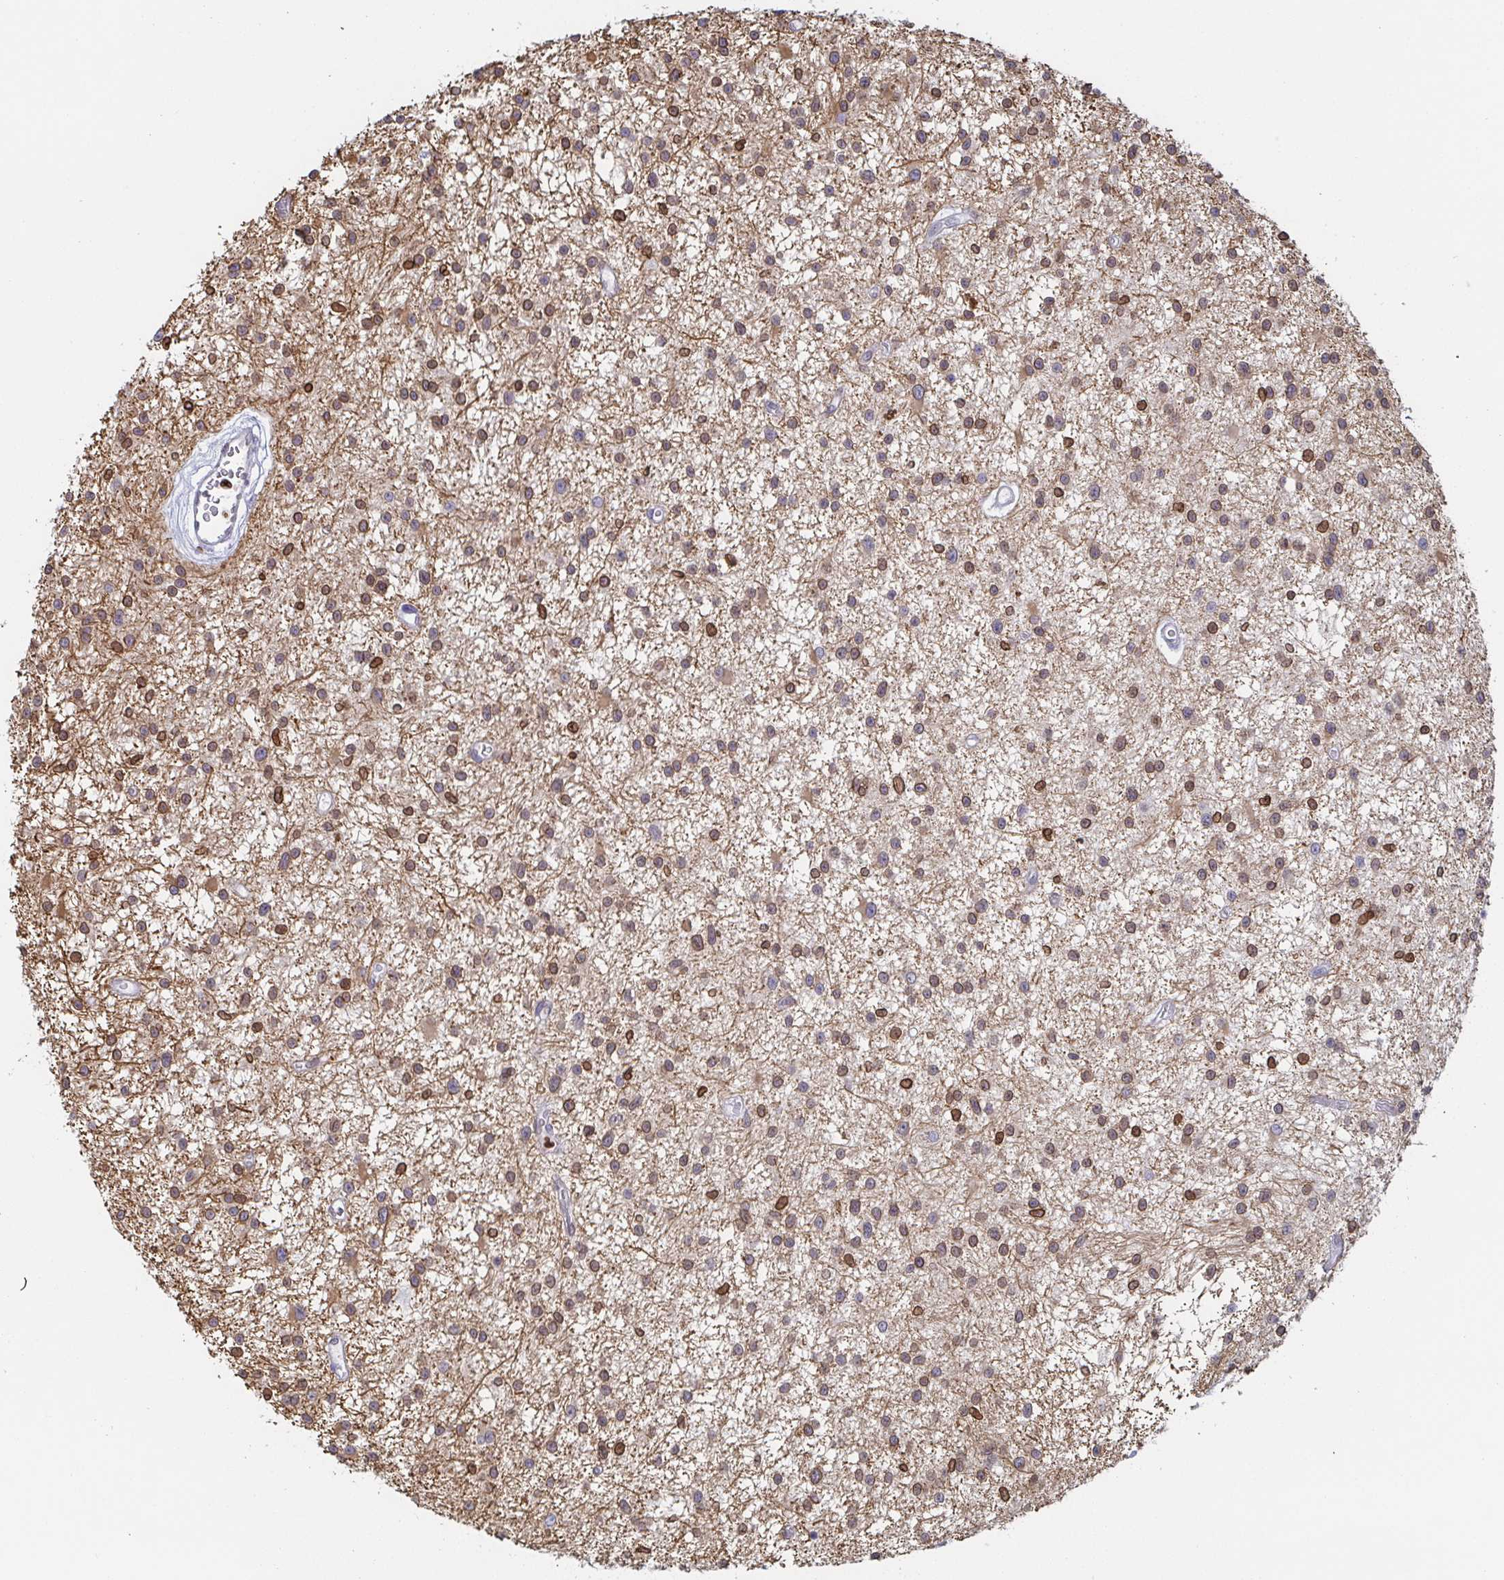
{"staining": {"intensity": "moderate", "quantity": ">75%", "location": "cytoplasmic/membranous,nuclear"}, "tissue": "glioma", "cell_type": "Tumor cells", "image_type": "cancer", "snomed": [{"axis": "morphology", "description": "Glioma, malignant, Low grade"}, {"axis": "topography", "description": "Brain"}], "caption": "A brown stain labels moderate cytoplasmic/membranous and nuclear staining of a protein in human glioma tumor cells. (Brightfield microscopy of DAB IHC at high magnification).", "gene": "BTBD7", "patient": {"sex": "male", "age": 43}}